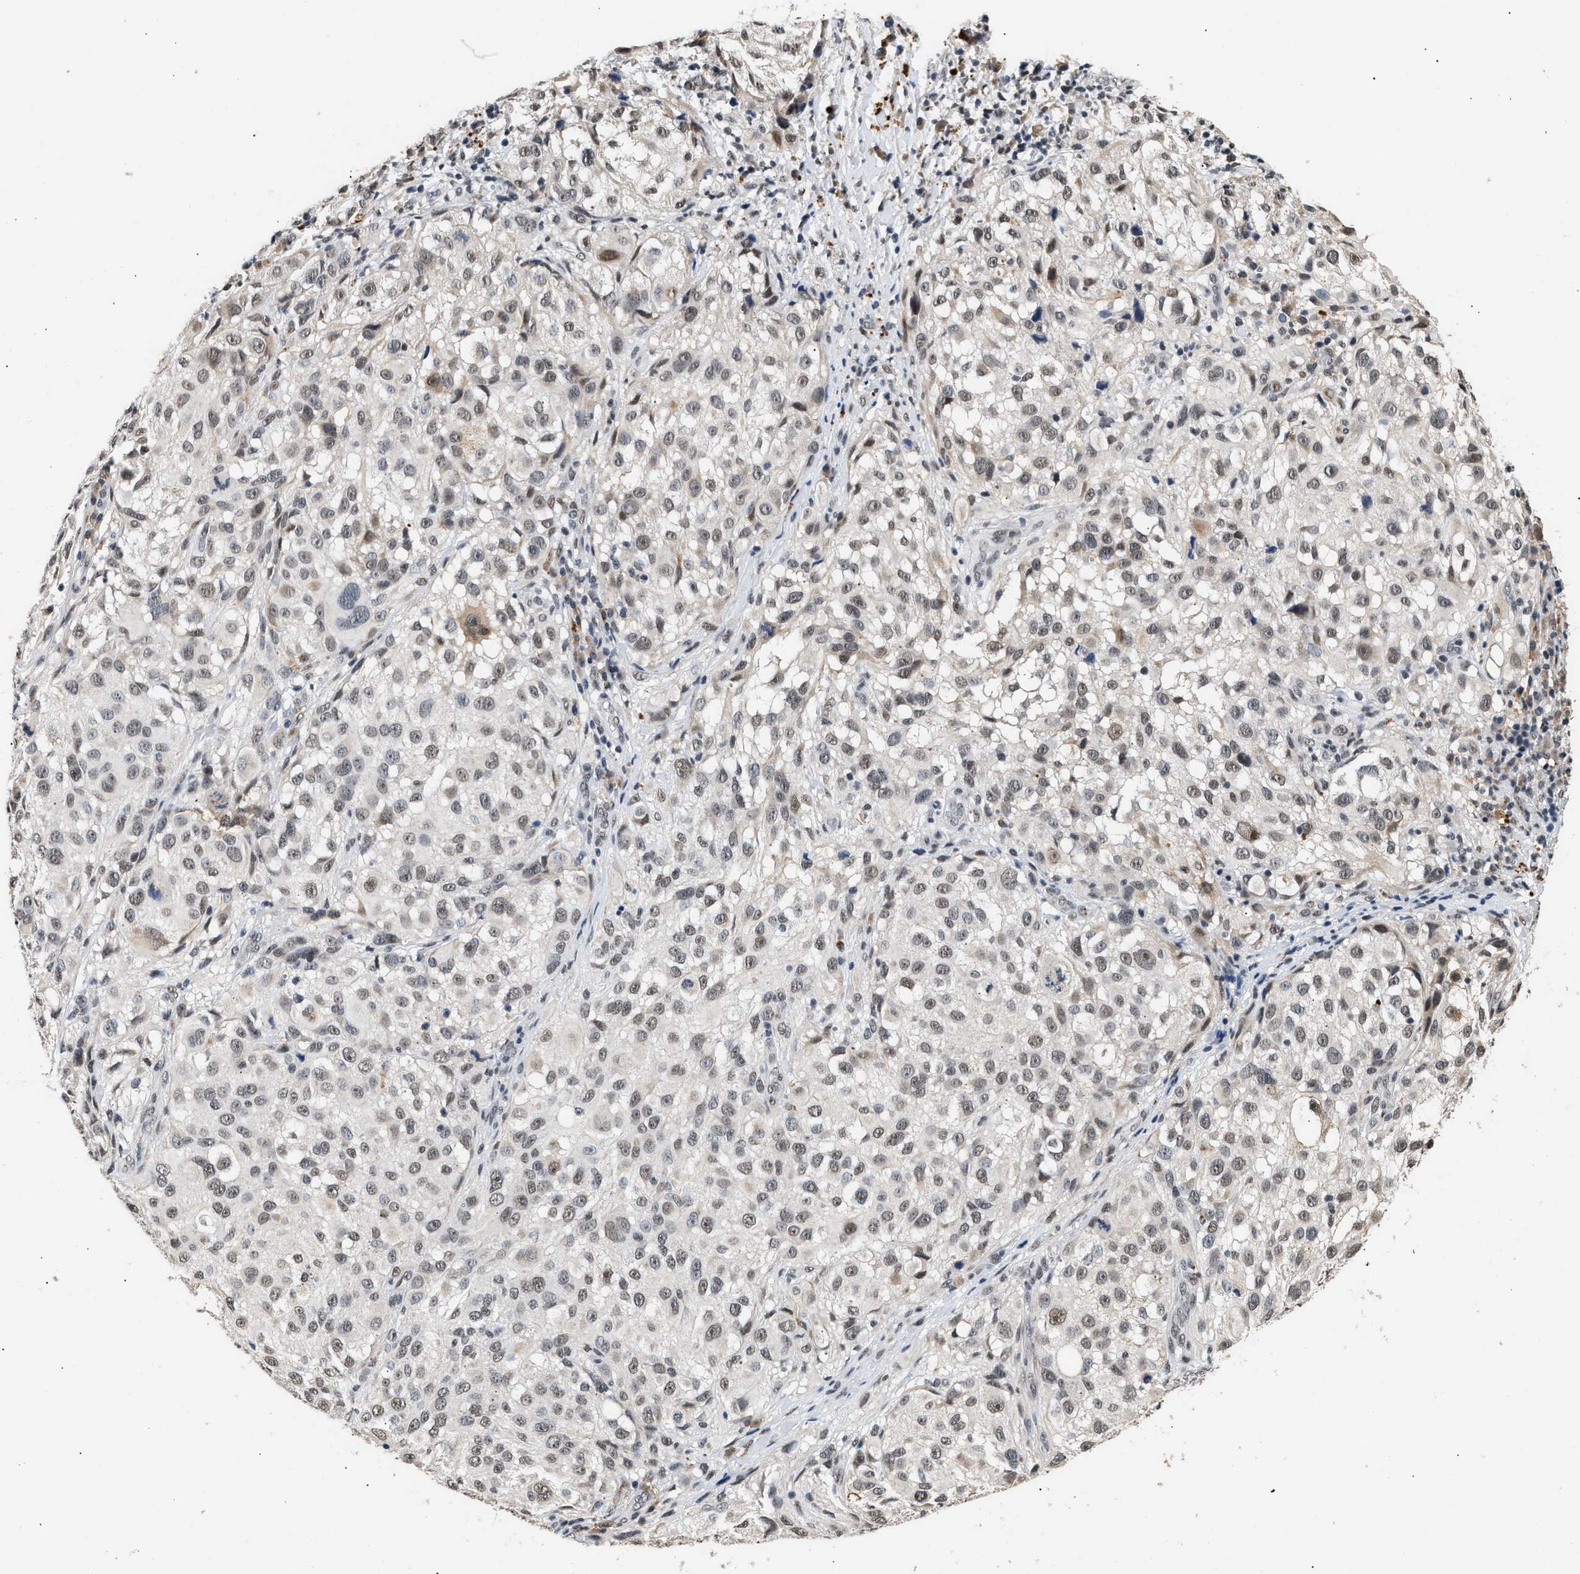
{"staining": {"intensity": "weak", "quantity": ">75%", "location": "nuclear"}, "tissue": "melanoma", "cell_type": "Tumor cells", "image_type": "cancer", "snomed": [{"axis": "morphology", "description": "Necrosis, NOS"}, {"axis": "morphology", "description": "Malignant melanoma, NOS"}, {"axis": "topography", "description": "Skin"}], "caption": "Protein staining shows weak nuclear expression in about >75% of tumor cells in malignant melanoma.", "gene": "THOC1", "patient": {"sex": "female", "age": 87}}